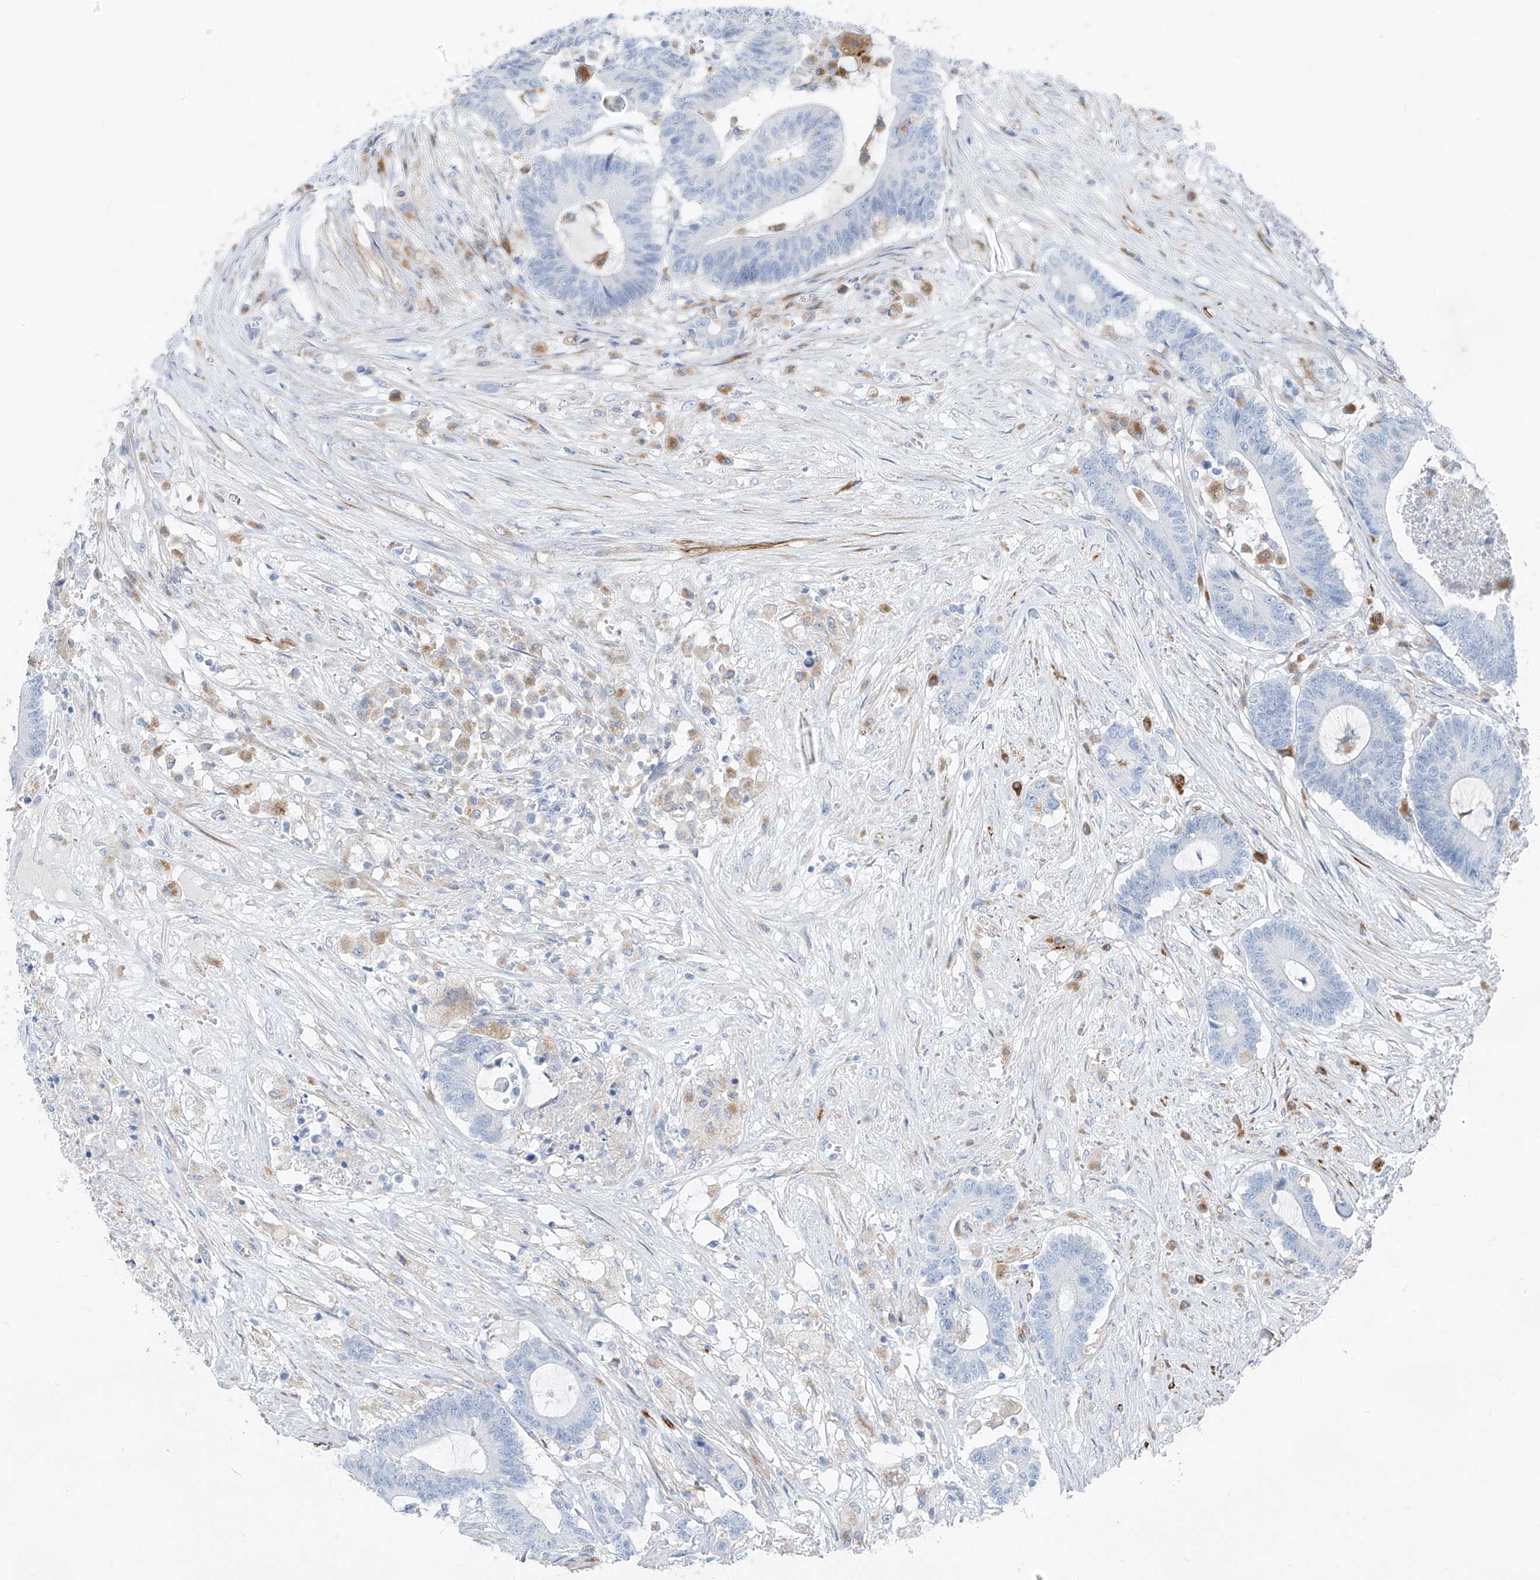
{"staining": {"intensity": "negative", "quantity": "none", "location": "none"}, "tissue": "colorectal cancer", "cell_type": "Tumor cells", "image_type": "cancer", "snomed": [{"axis": "morphology", "description": "Adenocarcinoma, NOS"}, {"axis": "topography", "description": "Colon"}], "caption": "This is an immunohistochemistry image of colorectal adenocarcinoma. There is no positivity in tumor cells.", "gene": "GLMP", "patient": {"sex": "female", "age": 84}}